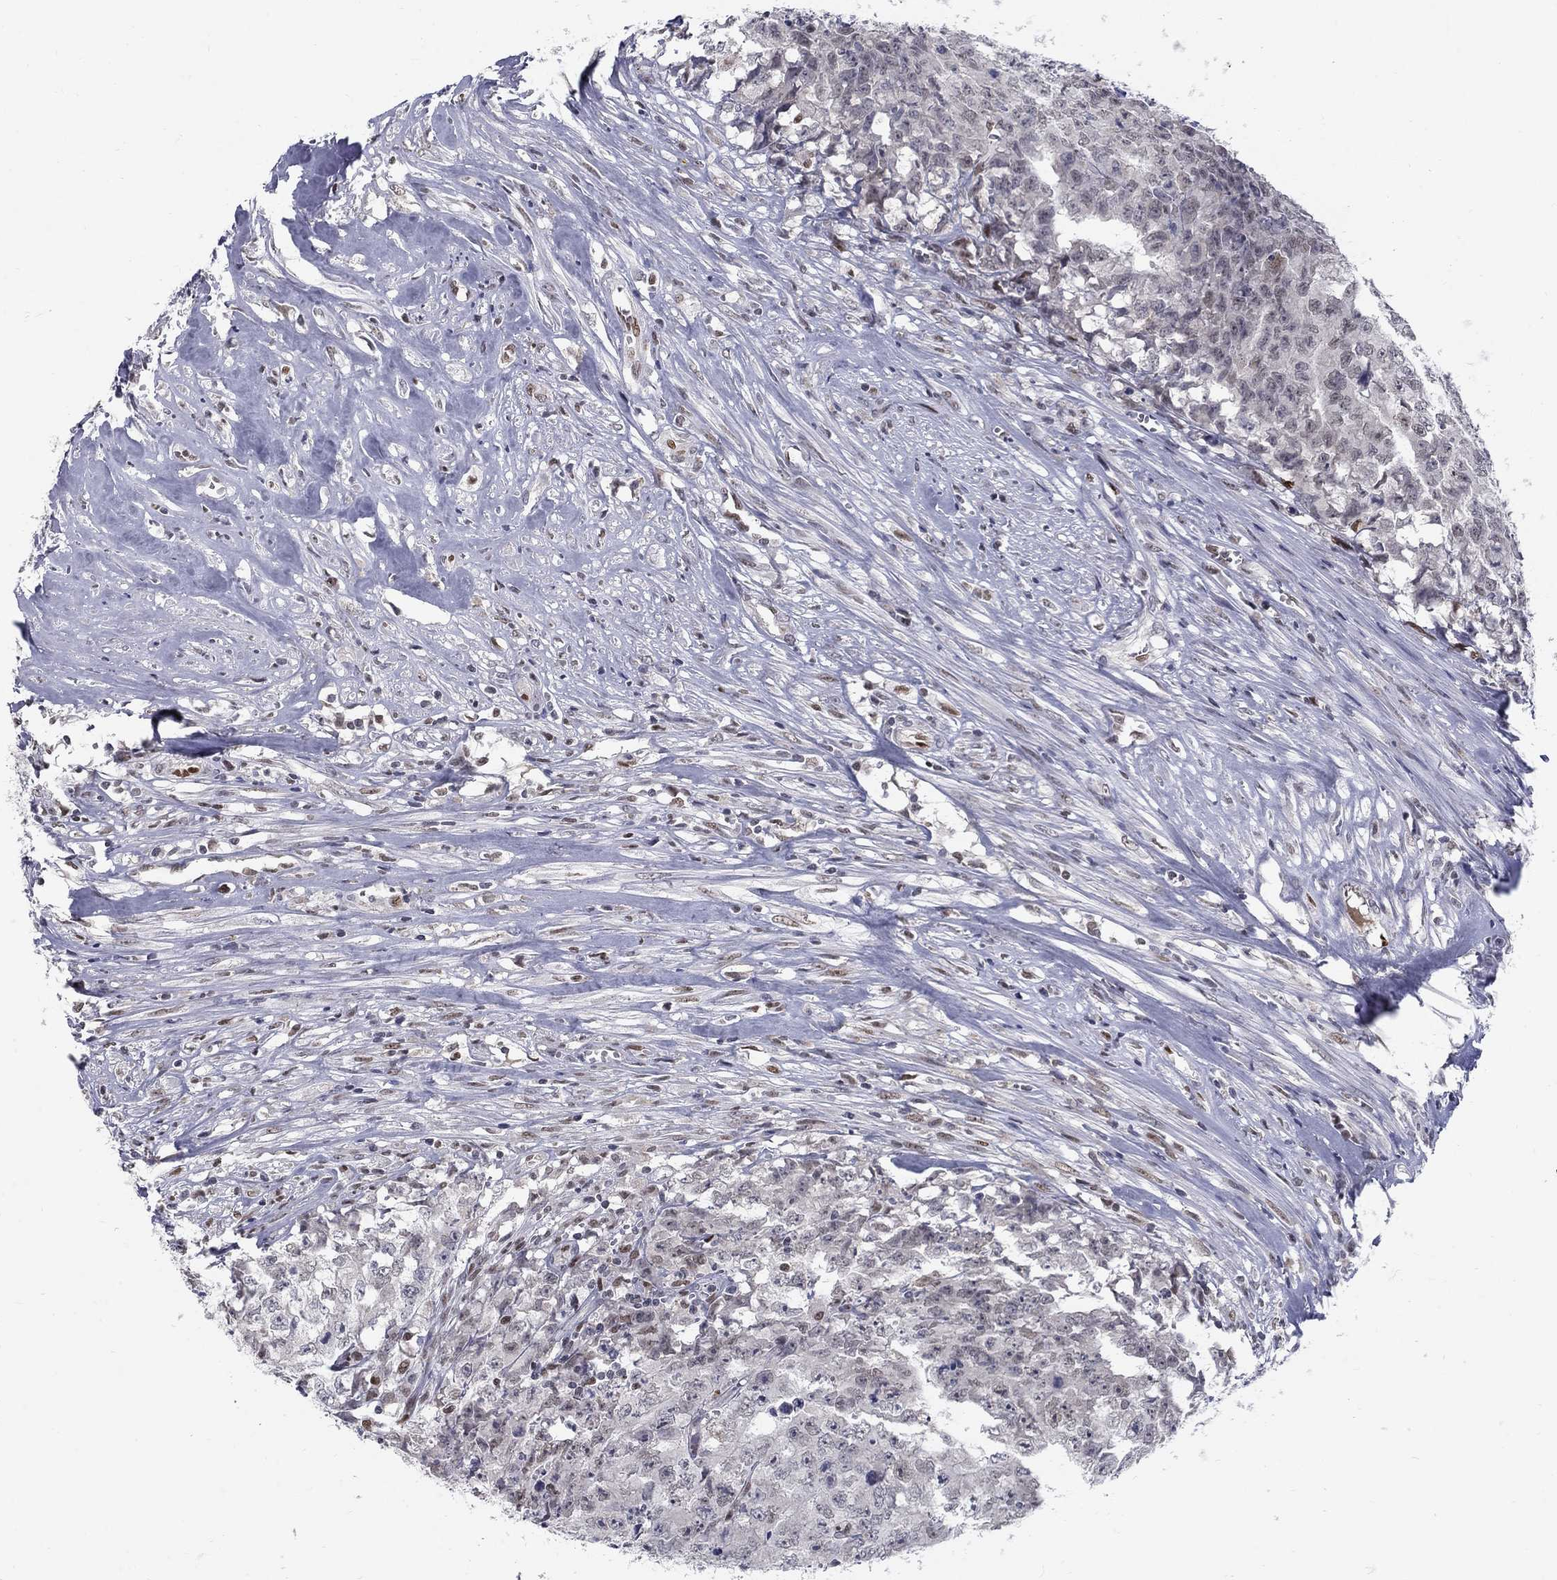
{"staining": {"intensity": "negative", "quantity": "none", "location": "none"}, "tissue": "testis cancer", "cell_type": "Tumor cells", "image_type": "cancer", "snomed": [{"axis": "morphology", "description": "Carcinoma, Embryonal, NOS"}, {"axis": "morphology", "description": "Teratoma, malignant, NOS"}, {"axis": "topography", "description": "Testis"}], "caption": "Human testis cancer (teratoma (malignant)) stained for a protein using IHC demonstrates no staining in tumor cells.", "gene": "GCFC2", "patient": {"sex": "male", "age": 24}}